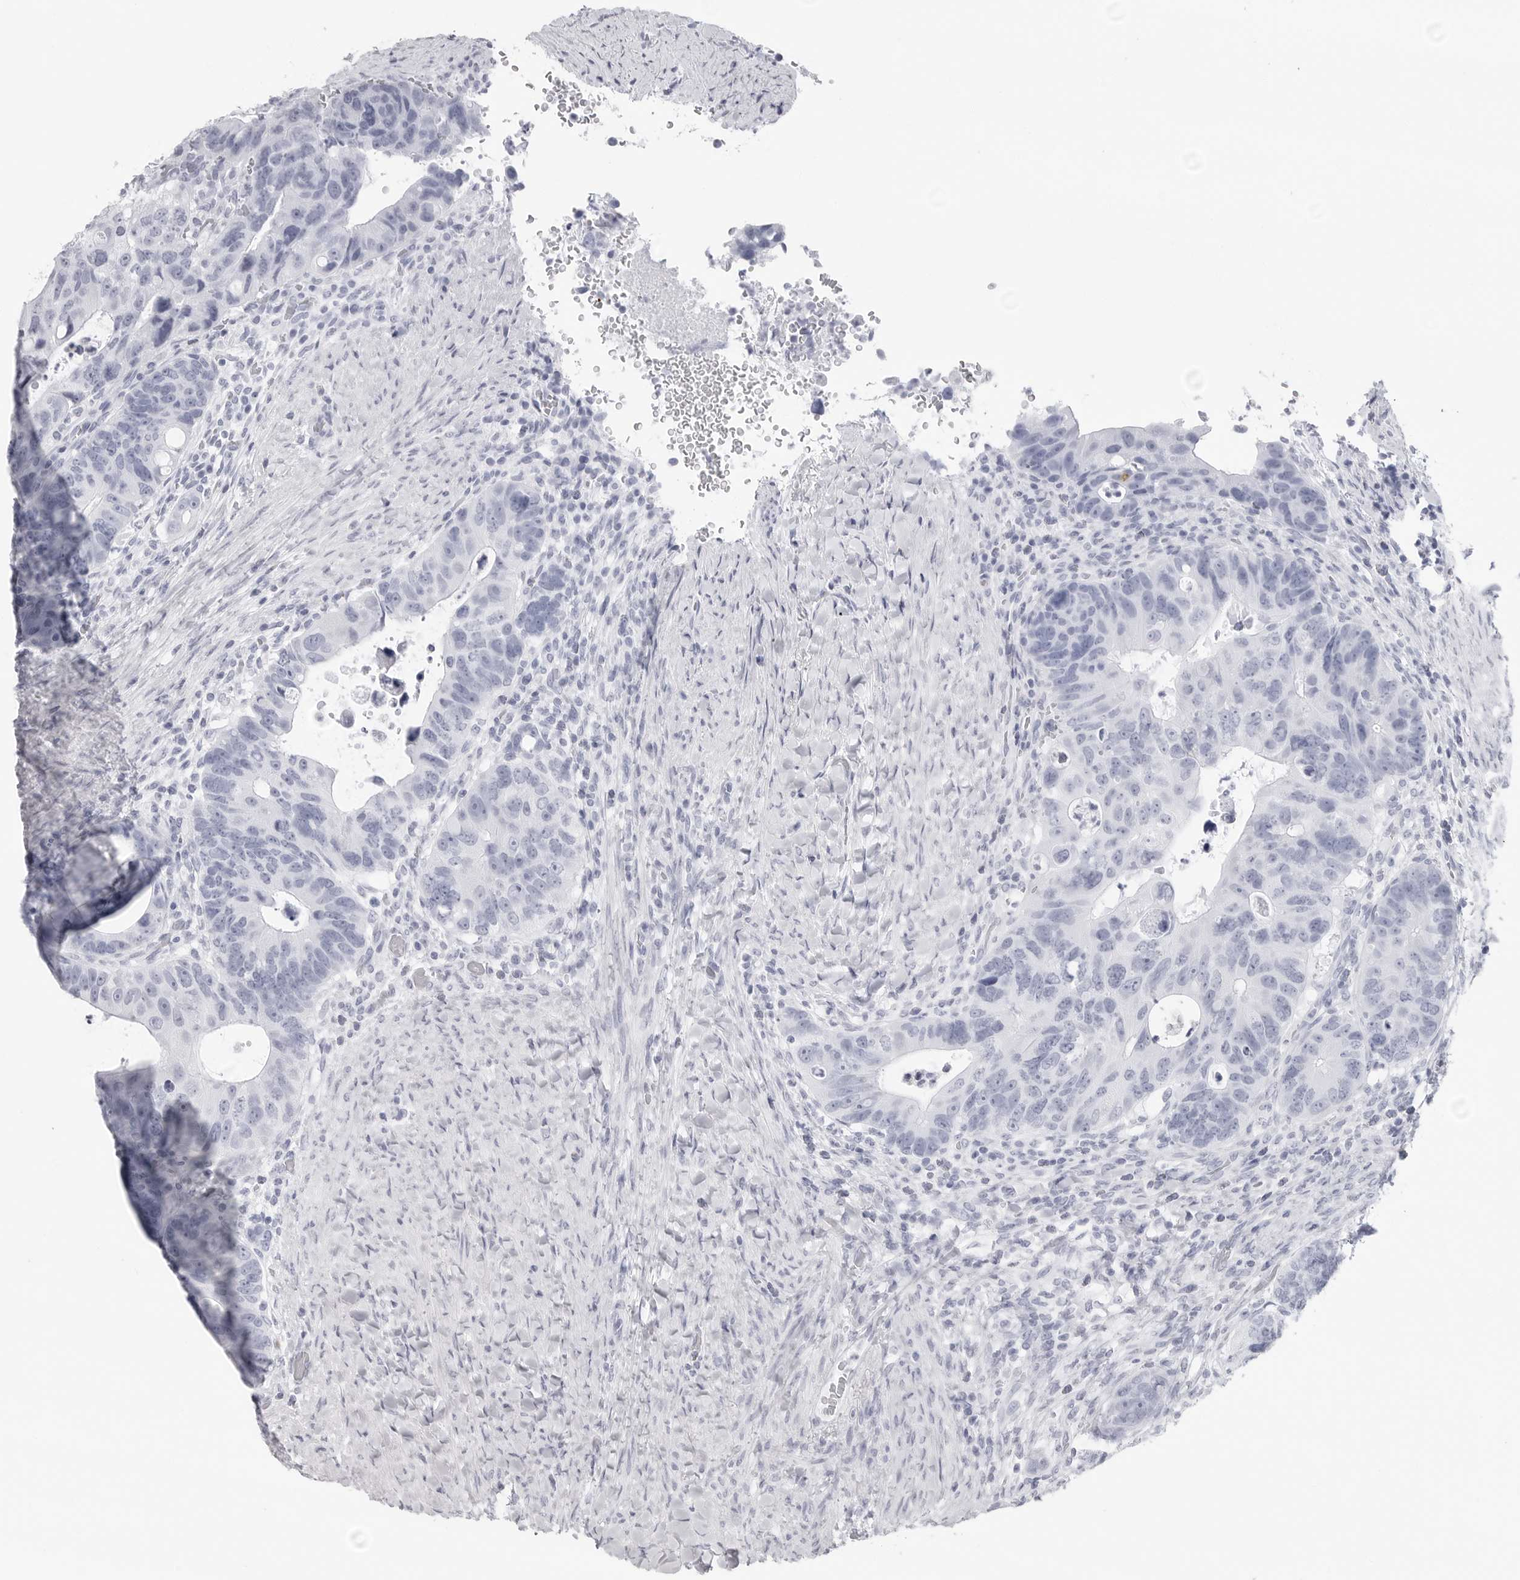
{"staining": {"intensity": "strong", "quantity": "<25%", "location": "cytoplasmic/membranous"}, "tissue": "colorectal cancer", "cell_type": "Tumor cells", "image_type": "cancer", "snomed": [{"axis": "morphology", "description": "Adenocarcinoma, NOS"}, {"axis": "topography", "description": "Rectum"}], "caption": "Immunohistochemical staining of human colorectal adenocarcinoma reveals medium levels of strong cytoplasmic/membranous expression in approximately <25% of tumor cells.", "gene": "CST2", "patient": {"sex": "male", "age": 59}}